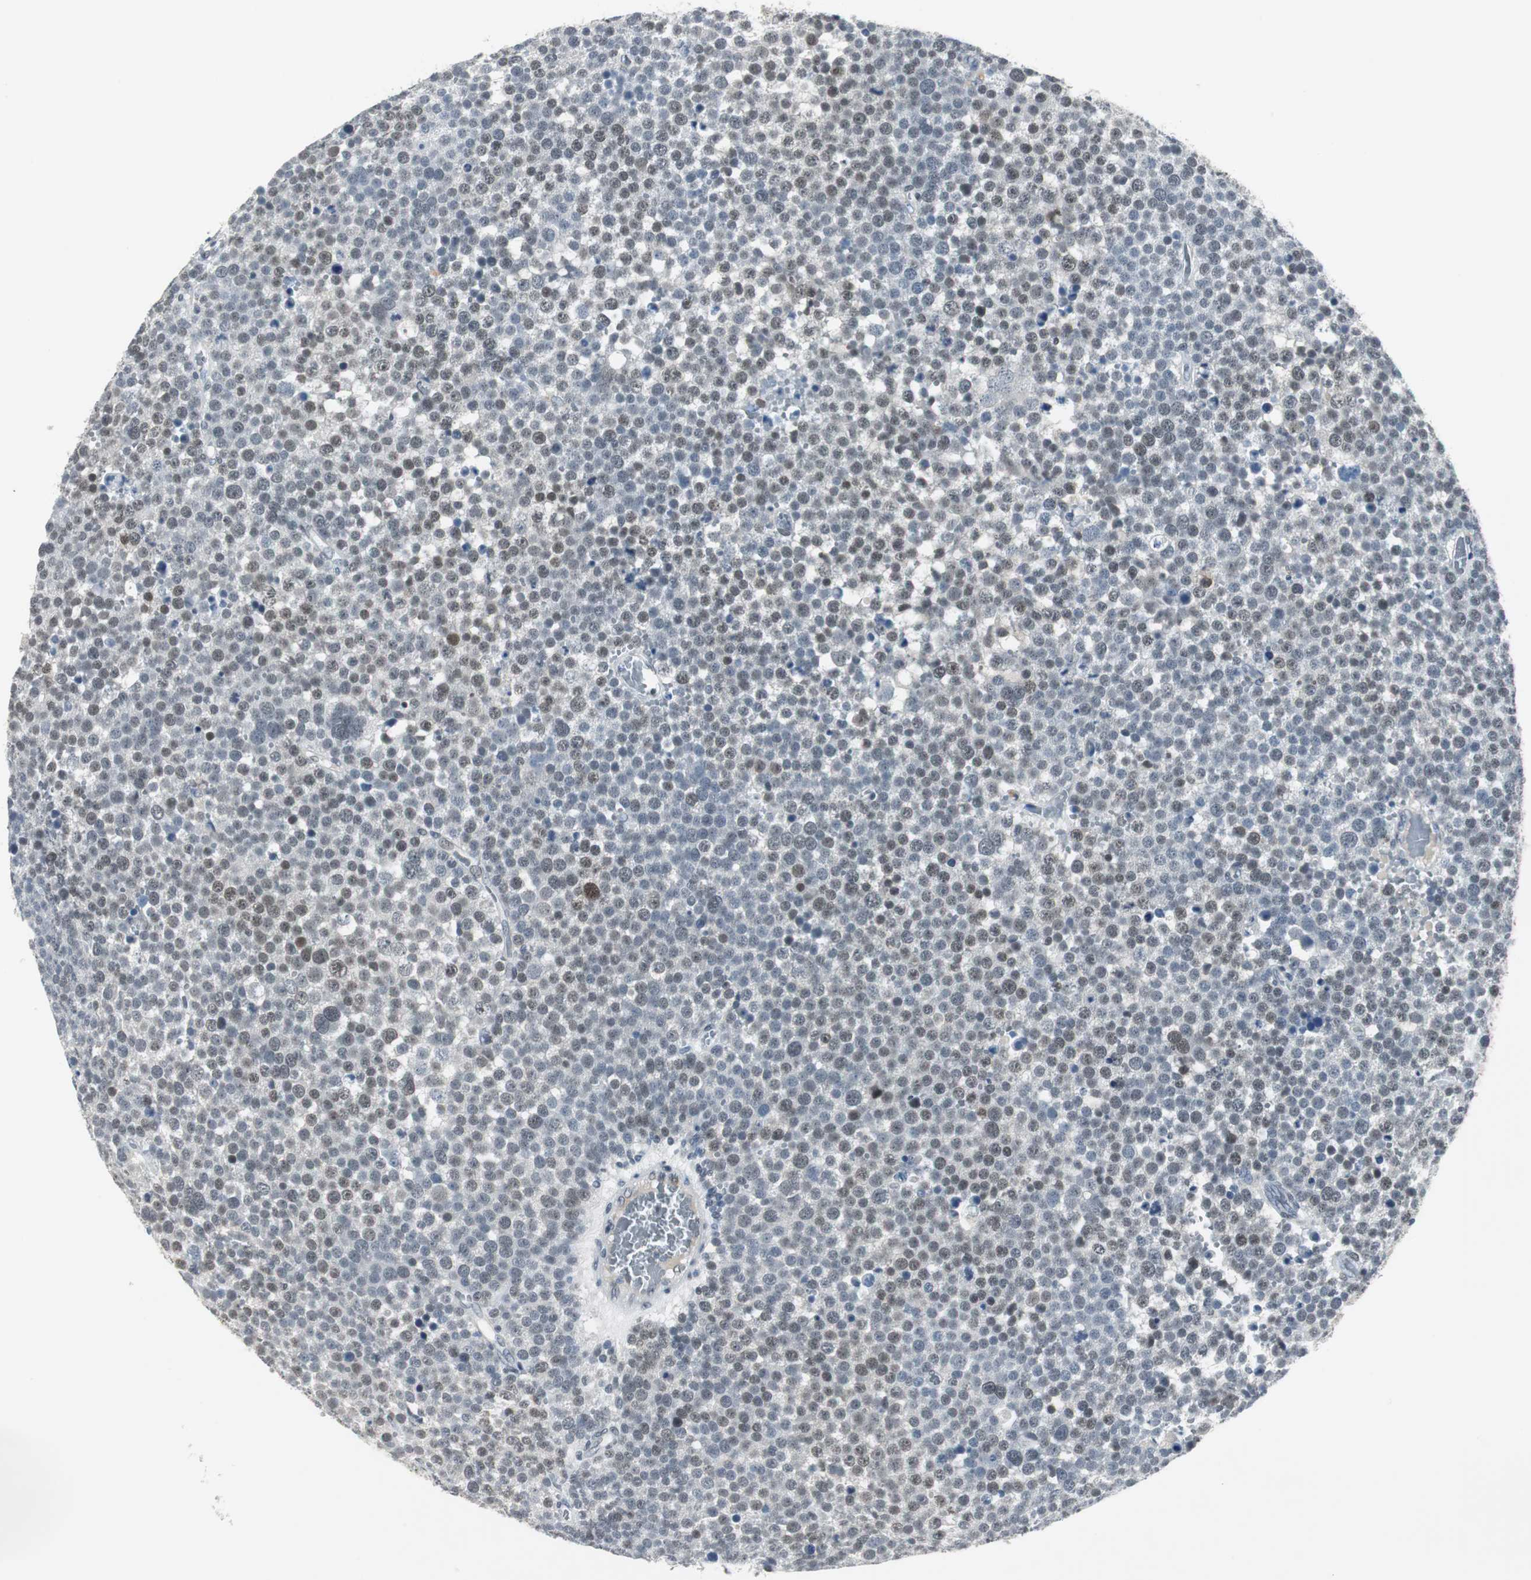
{"staining": {"intensity": "weak", "quantity": "25%-75%", "location": "nuclear"}, "tissue": "testis cancer", "cell_type": "Tumor cells", "image_type": "cancer", "snomed": [{"axis": "morphology", "description": "Seminoma, NOS"}, {"axis": "topography", "description": "Testis"}], "caption": "Brown immunohistochemical staining in testis cancer (seminoma) shows weak nuclear staining in about 25%-75% of tumor cells.", "gene": "ELK1", "patient": {"sex": "male", "age": 71}}